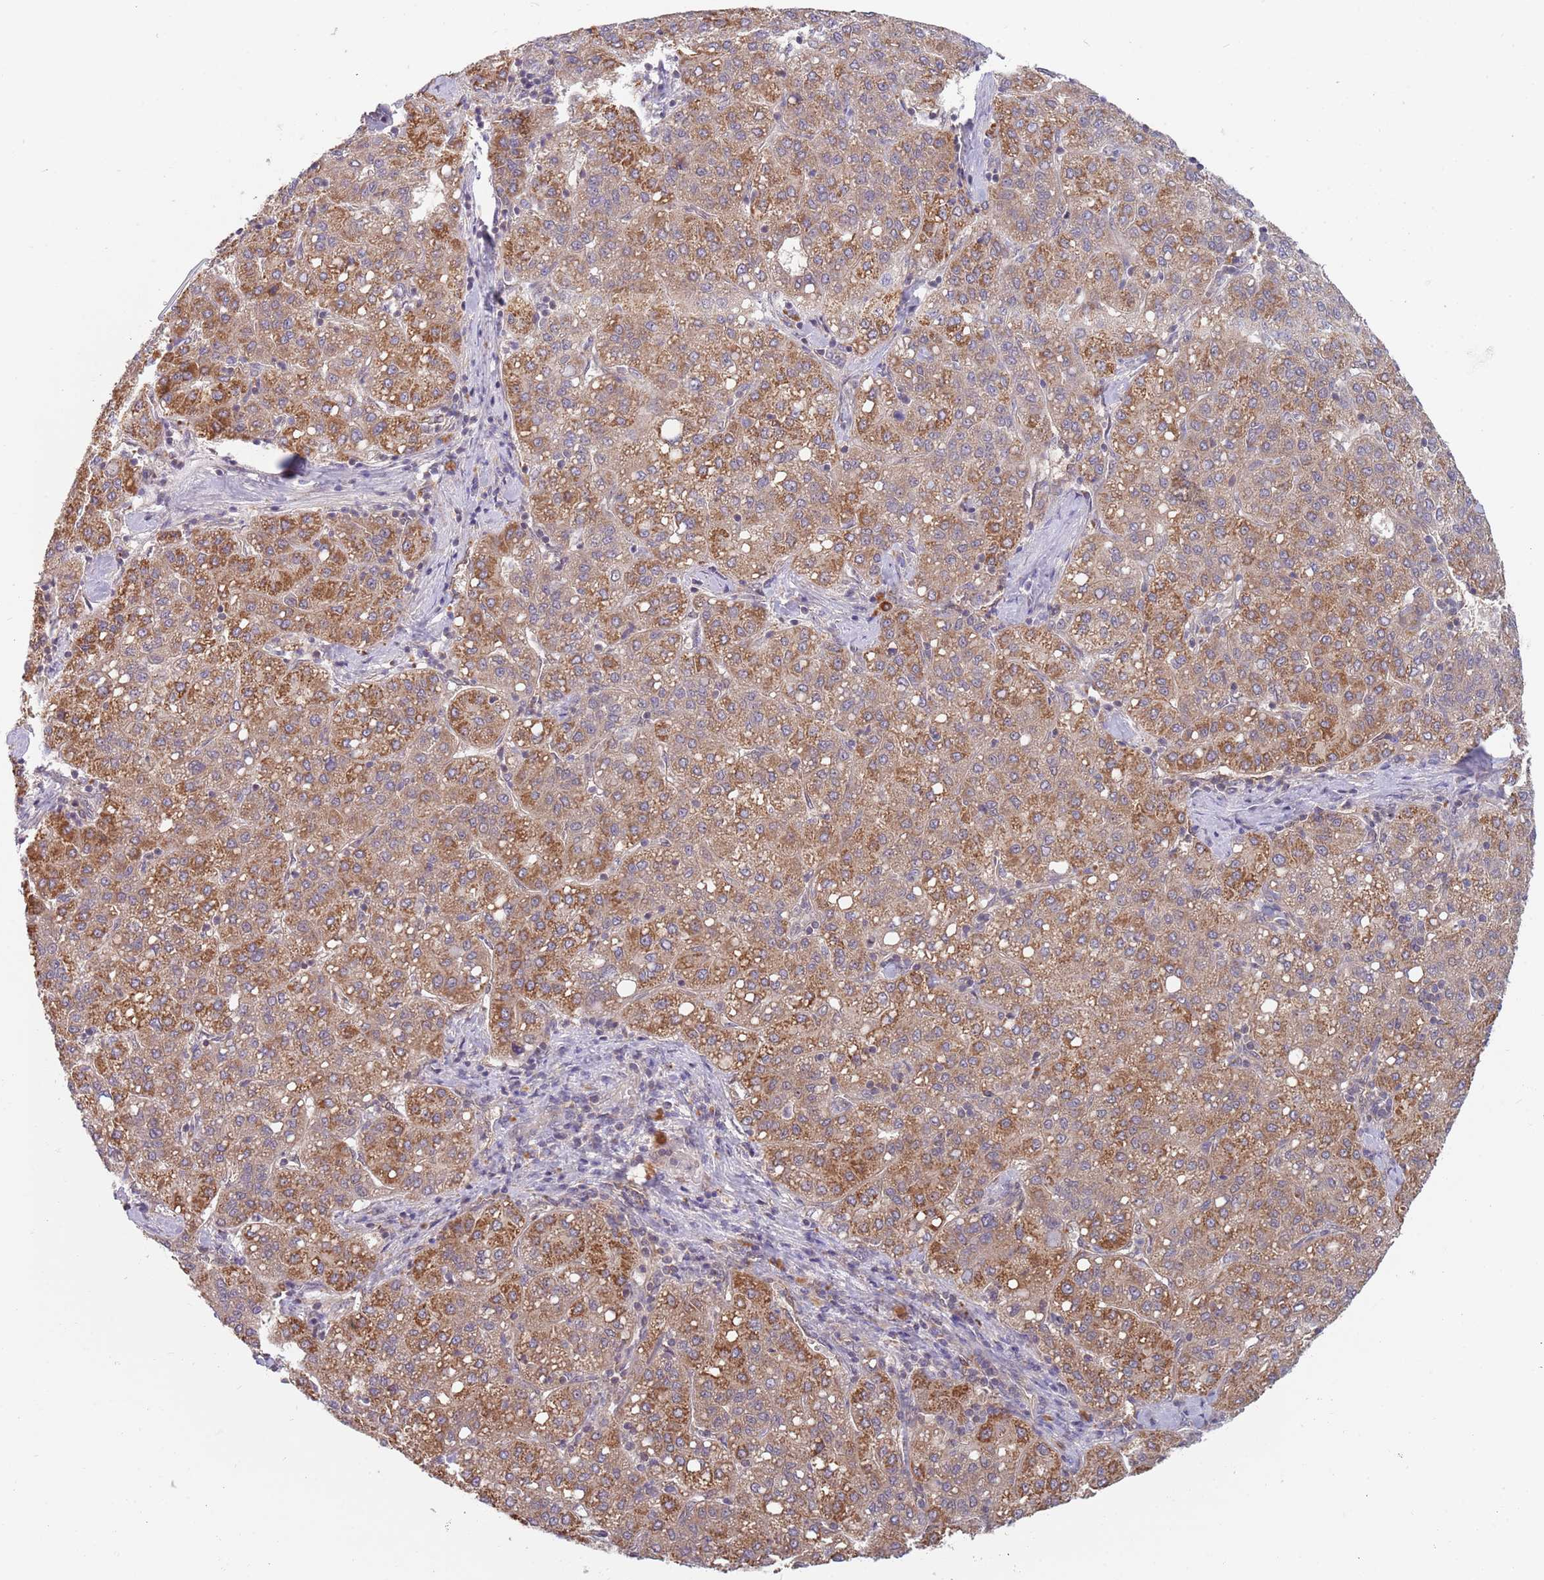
{"staining": {"intensity": "moderate", "quantity": ">75%", "location": "cytoplasmic/membranous"}, "tissue": "liver cancer", "cell_type": "Tumor cells", "image_type": "cancer", "snomed": [{"axis": "morphology", "description": "Carcinoma, Hepatocellular, NOS"}, {"axis": "topography", "description": "Liver"}], "caption": "Approximately >75% of tumor cells in hepatocellular carcinoma (liver) display moderate cytoplasmic/membranous protein expression as visualized by brown immunohistochemical staining.", "gene": "GUK1", "patient": {"sex": "male", "age": 65}}